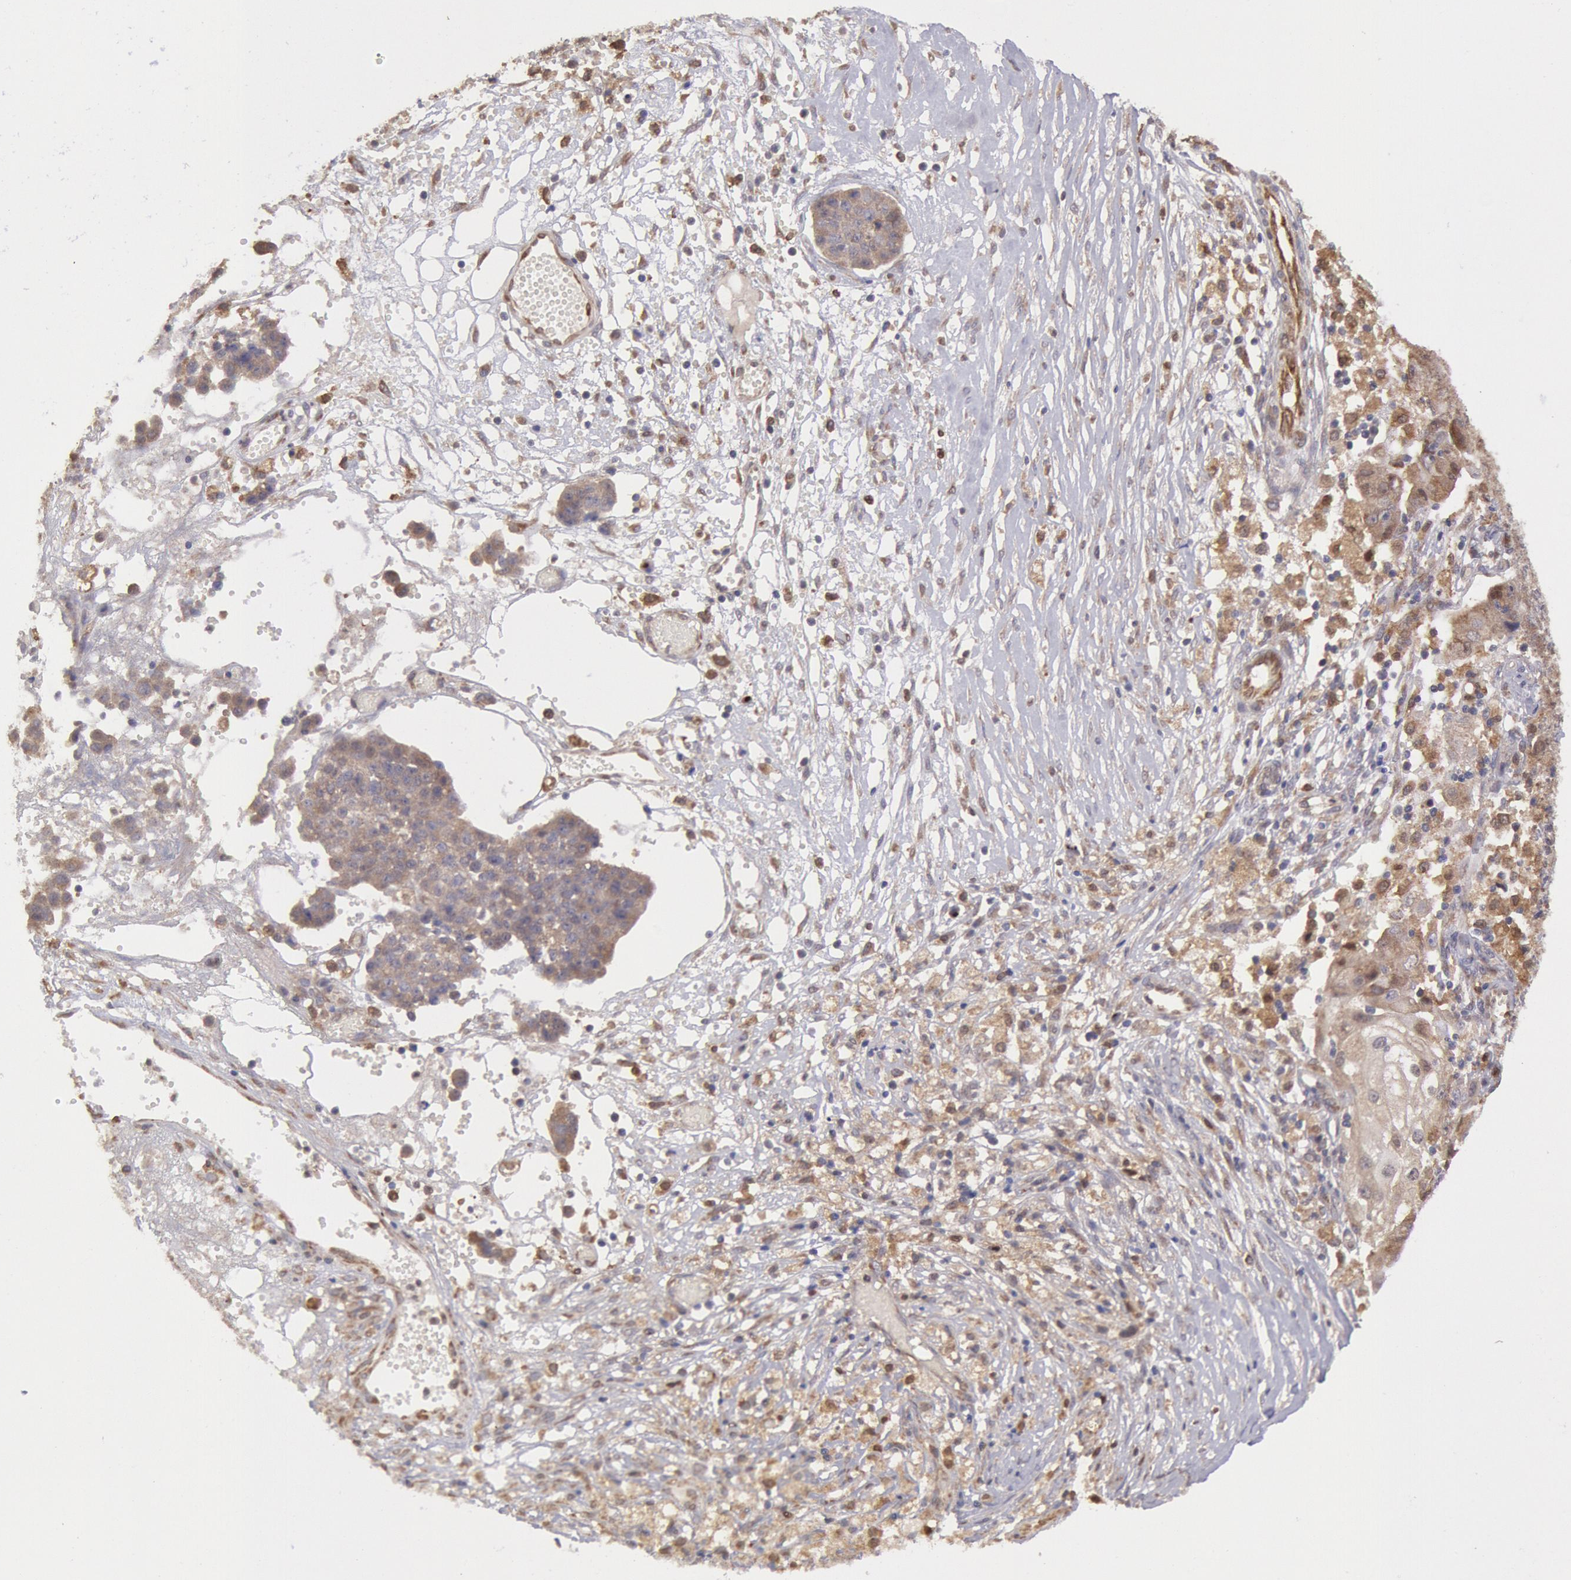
{"staining": {"intensity": "weak", "quantity": ">75%", "location": "cytoplasmic/membranous,nuclear"}, "tissue": "ovarian cancer", "cell_type": "Tumor cells", "image_type": "cancer", "snomed": [{"axis": "morphology", "description": "Carcinoma, endometroid"}, {"axis": "topography", "description": "Ovary"}], "caption": "A brown stain highlights weak cytoplasmic/membranous and nuclear expression of a protein in endometroid carcinoma (ovarian) tumor cells.", "gene": "COMT", "patient": {"sex": "female", "age": 42}}